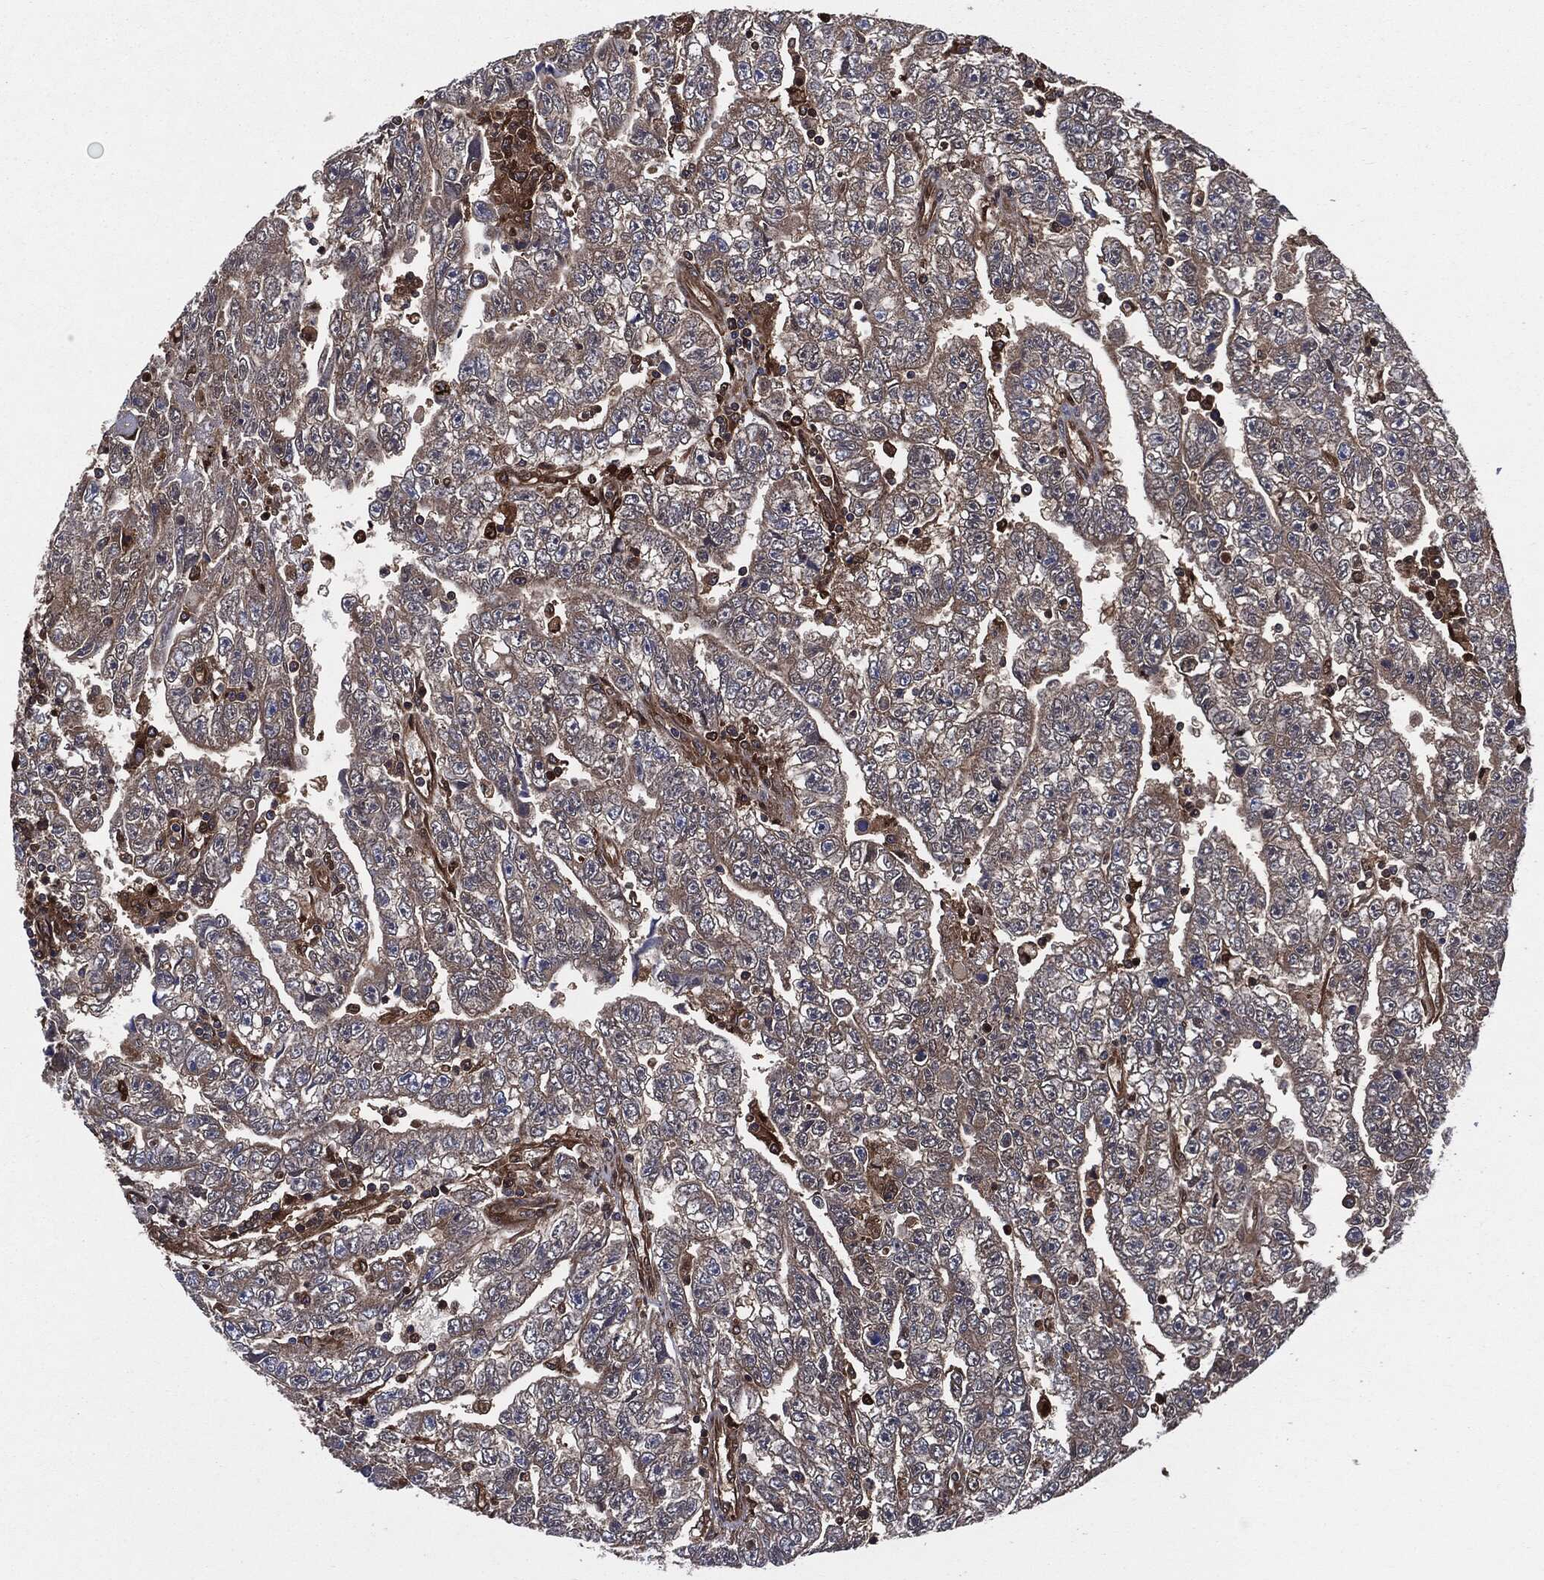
{"staining": {"intensity": "moderate", "quantity": "<25%", "location": "cytoplasmic/membranous"}, "tissue": "testis cancer", "cell_type": "Tumor cells", "image_type": "cancer", "snomed": [{"axis": "morphology", "description": "Carcinoma, Embryonal, NOS"}, {"axis": "topography", "description": "Testis"}], "caption": "Testis cancer stained with a protein marker displays moderate staining in tumor cells.", "gene": "XPNPEP1", "patient": {"sex": "male", "age": 25}}